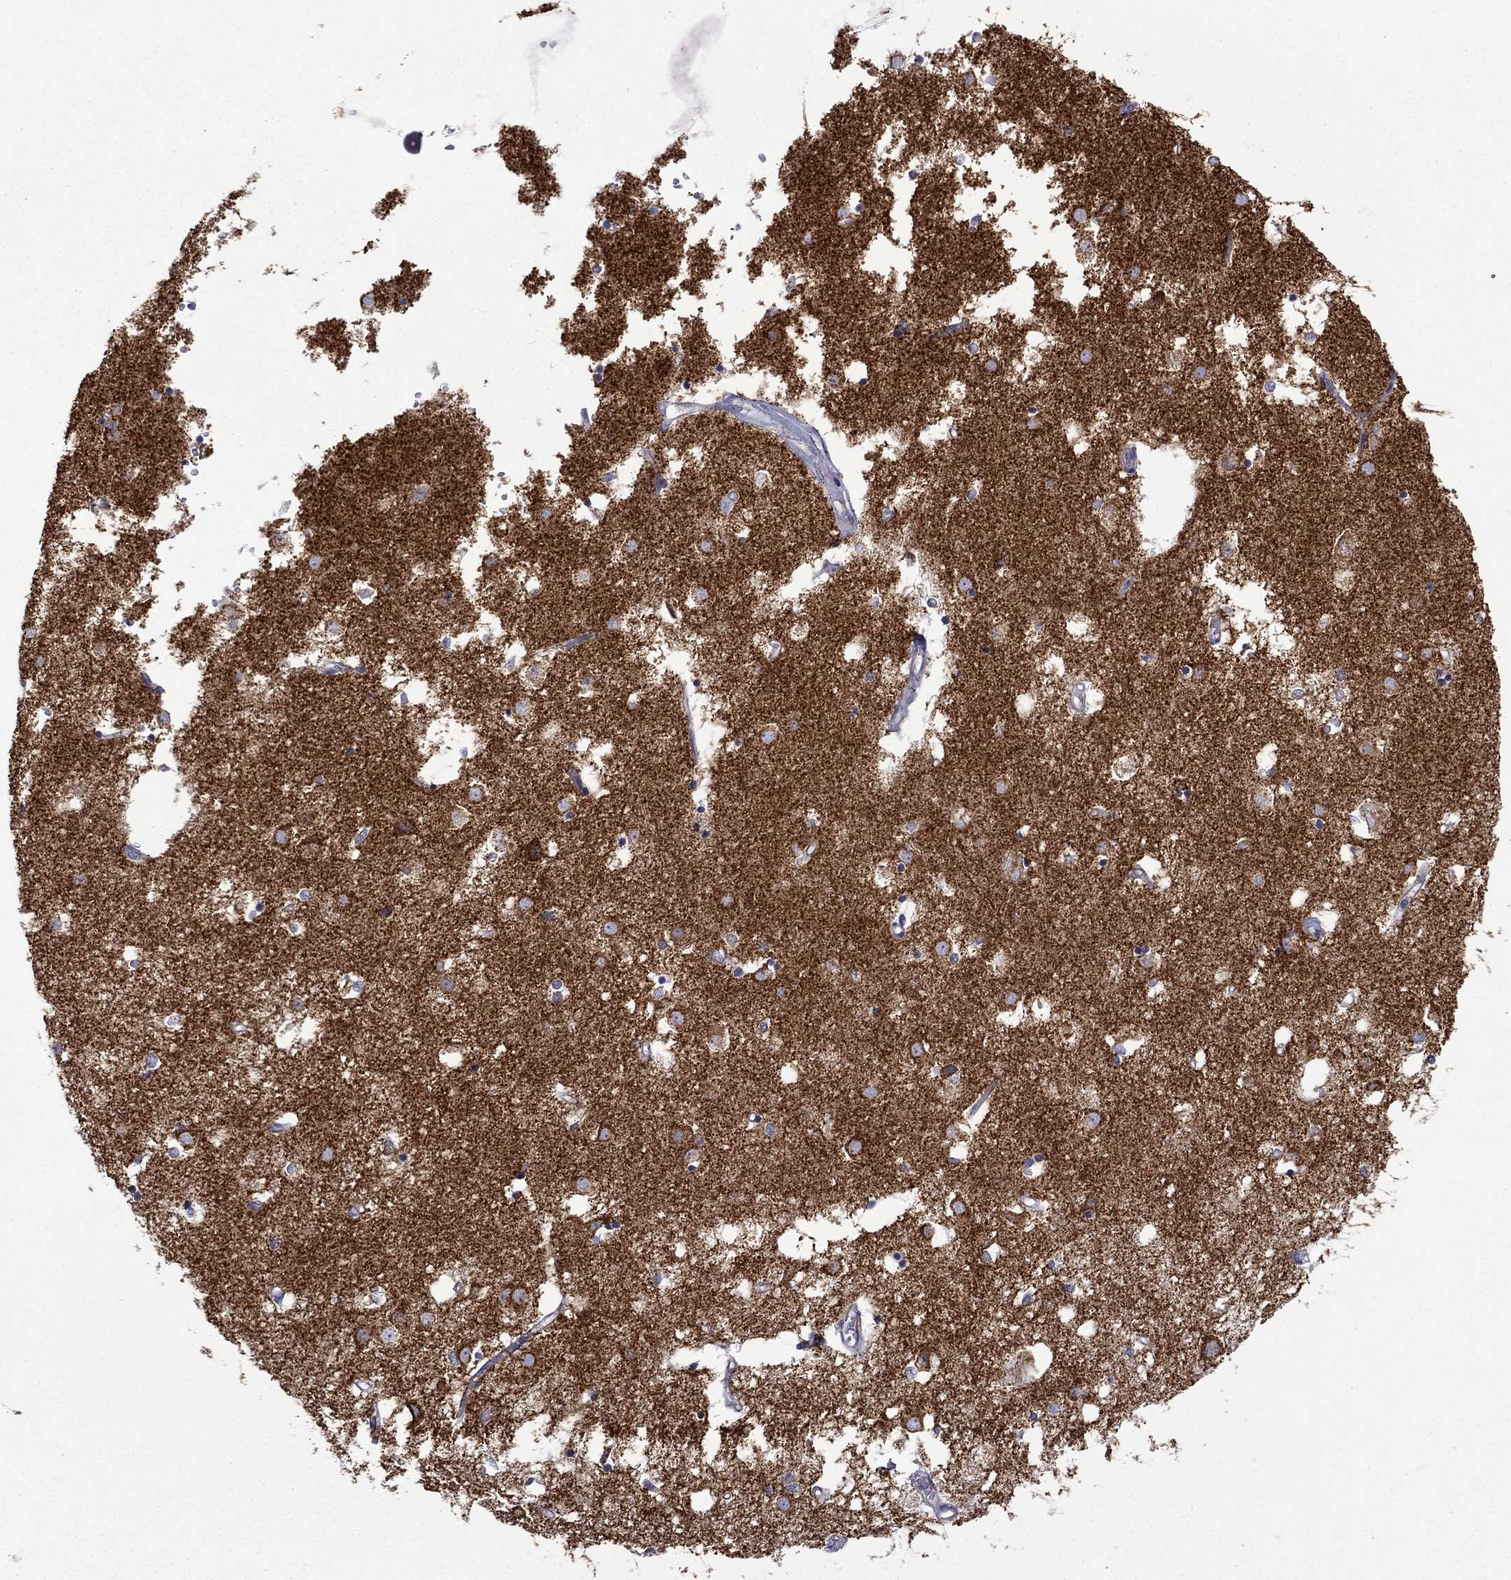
{"staining": {"intensity": "negative", "quantity": "none", "location": "none"}, "tissue": "caudate", "cell_type": "Glial cells", "image_type": "normal", "snomed": [{"axis": "morphology", "description": "Normal tissue, NOS"}, {"axis": "topography", "description": "Lateral ventricle wall"}], "caption": "A high-resolution image shows IHC staining of benign caudate, which shows no significant staining in glial cells.", "gene": "CISD1", "patient": {"sex": "male", "age": 54}}